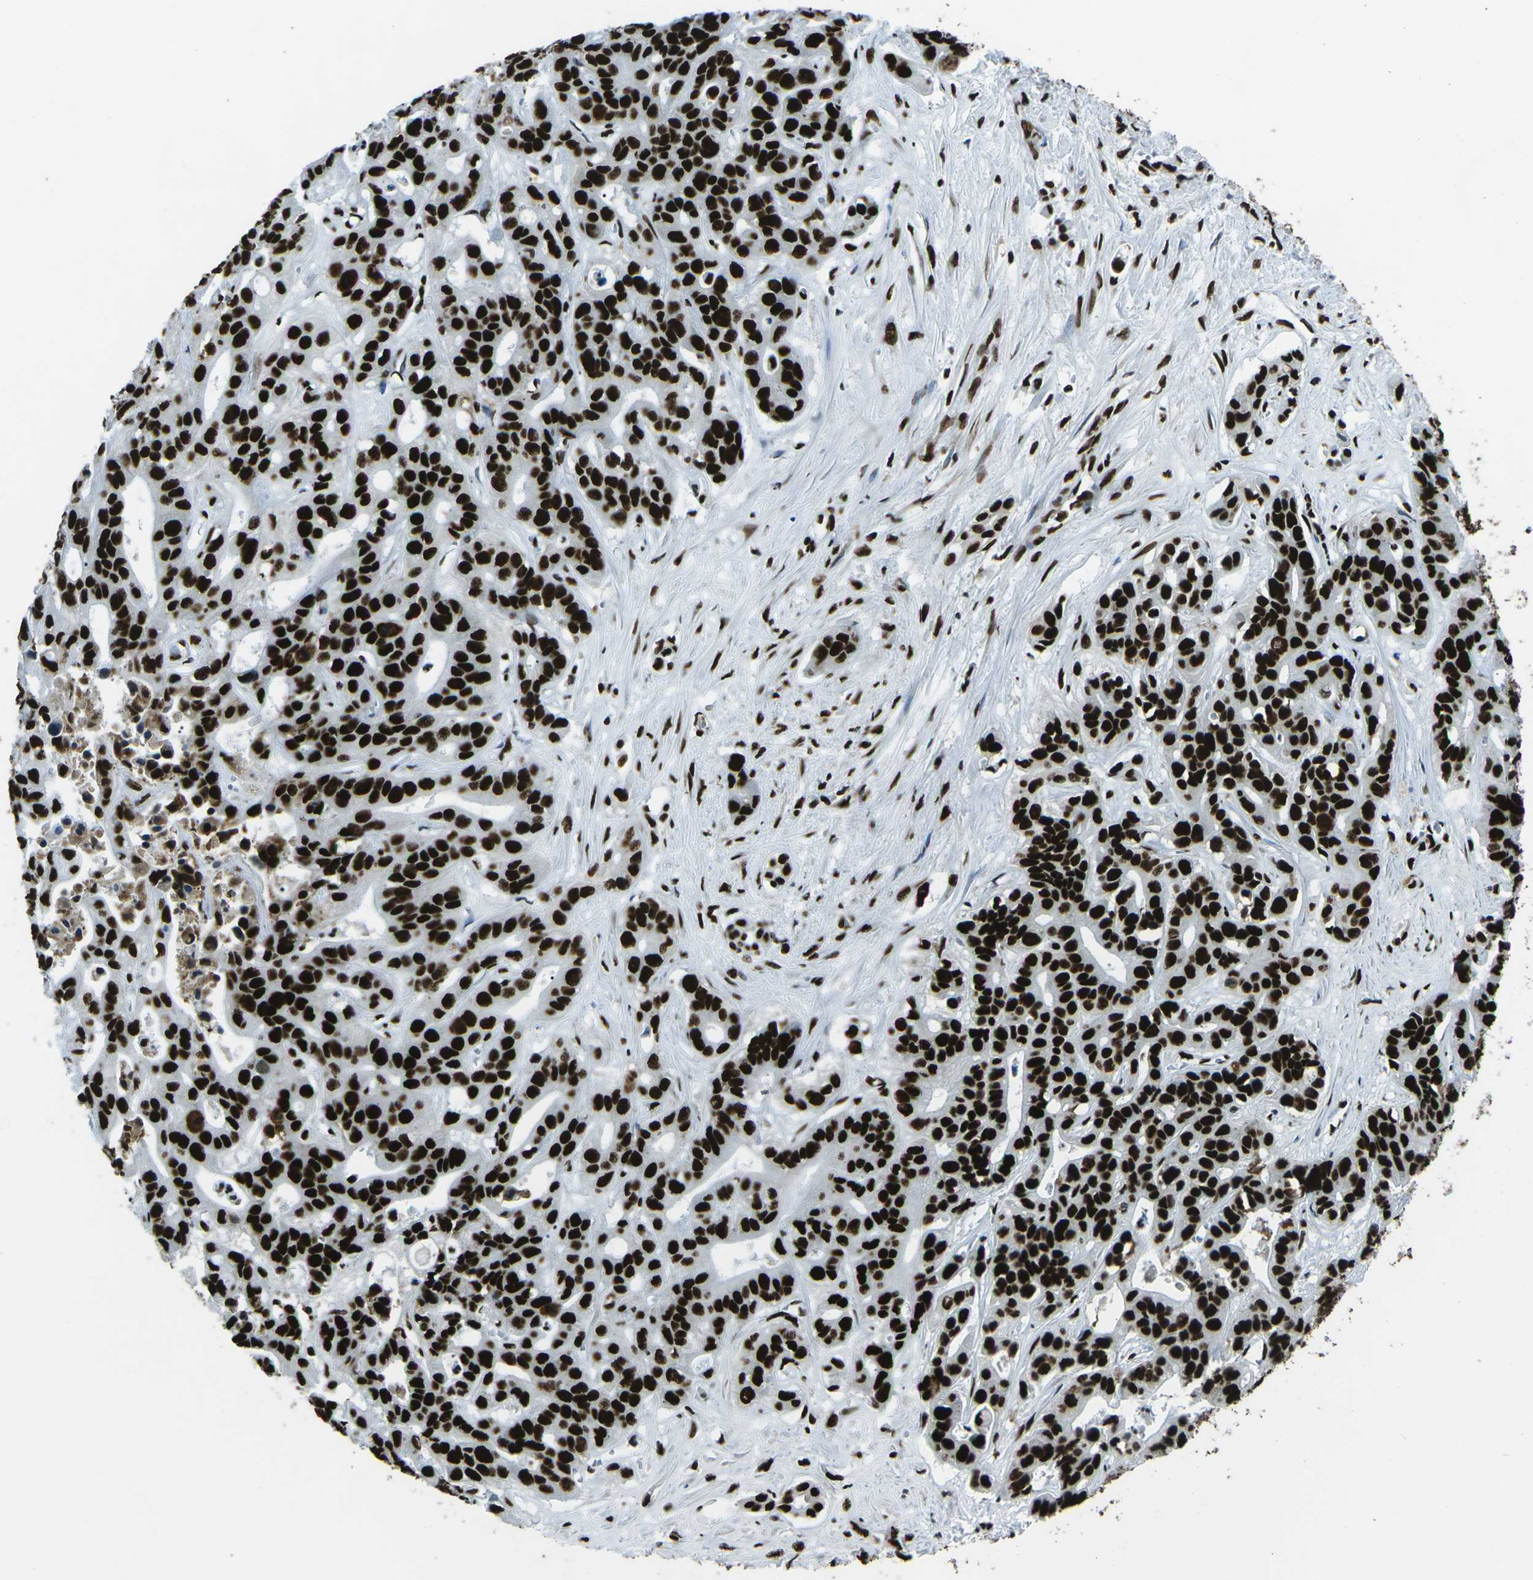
{"staining": {"intensity": "strong", "quantity": ">75%", "location": "nuclear"}, "tissue": "liver cancer", "cell_type": "Tumor cells", "image_type": "cancer", "snomed": [{"axis": "morphology", "description": "Cholangiocarcinoma"}, {"axis": "topography", "description": "Liver"}], "caption": "IHC staining of cholangiocarcinoma (liver), which exhibits high levels of strong nuclear expression in about >75% of tumor cells indicating strong nuclear protein staining. The staining was performed using DAB (3,3'-diaminobenzidine) (brown) for protein detection and nuclei were counterstained in hematoxylin (blue).", "gene": "HNRNPL", "patient": {"sex": "female", "age": 65}}